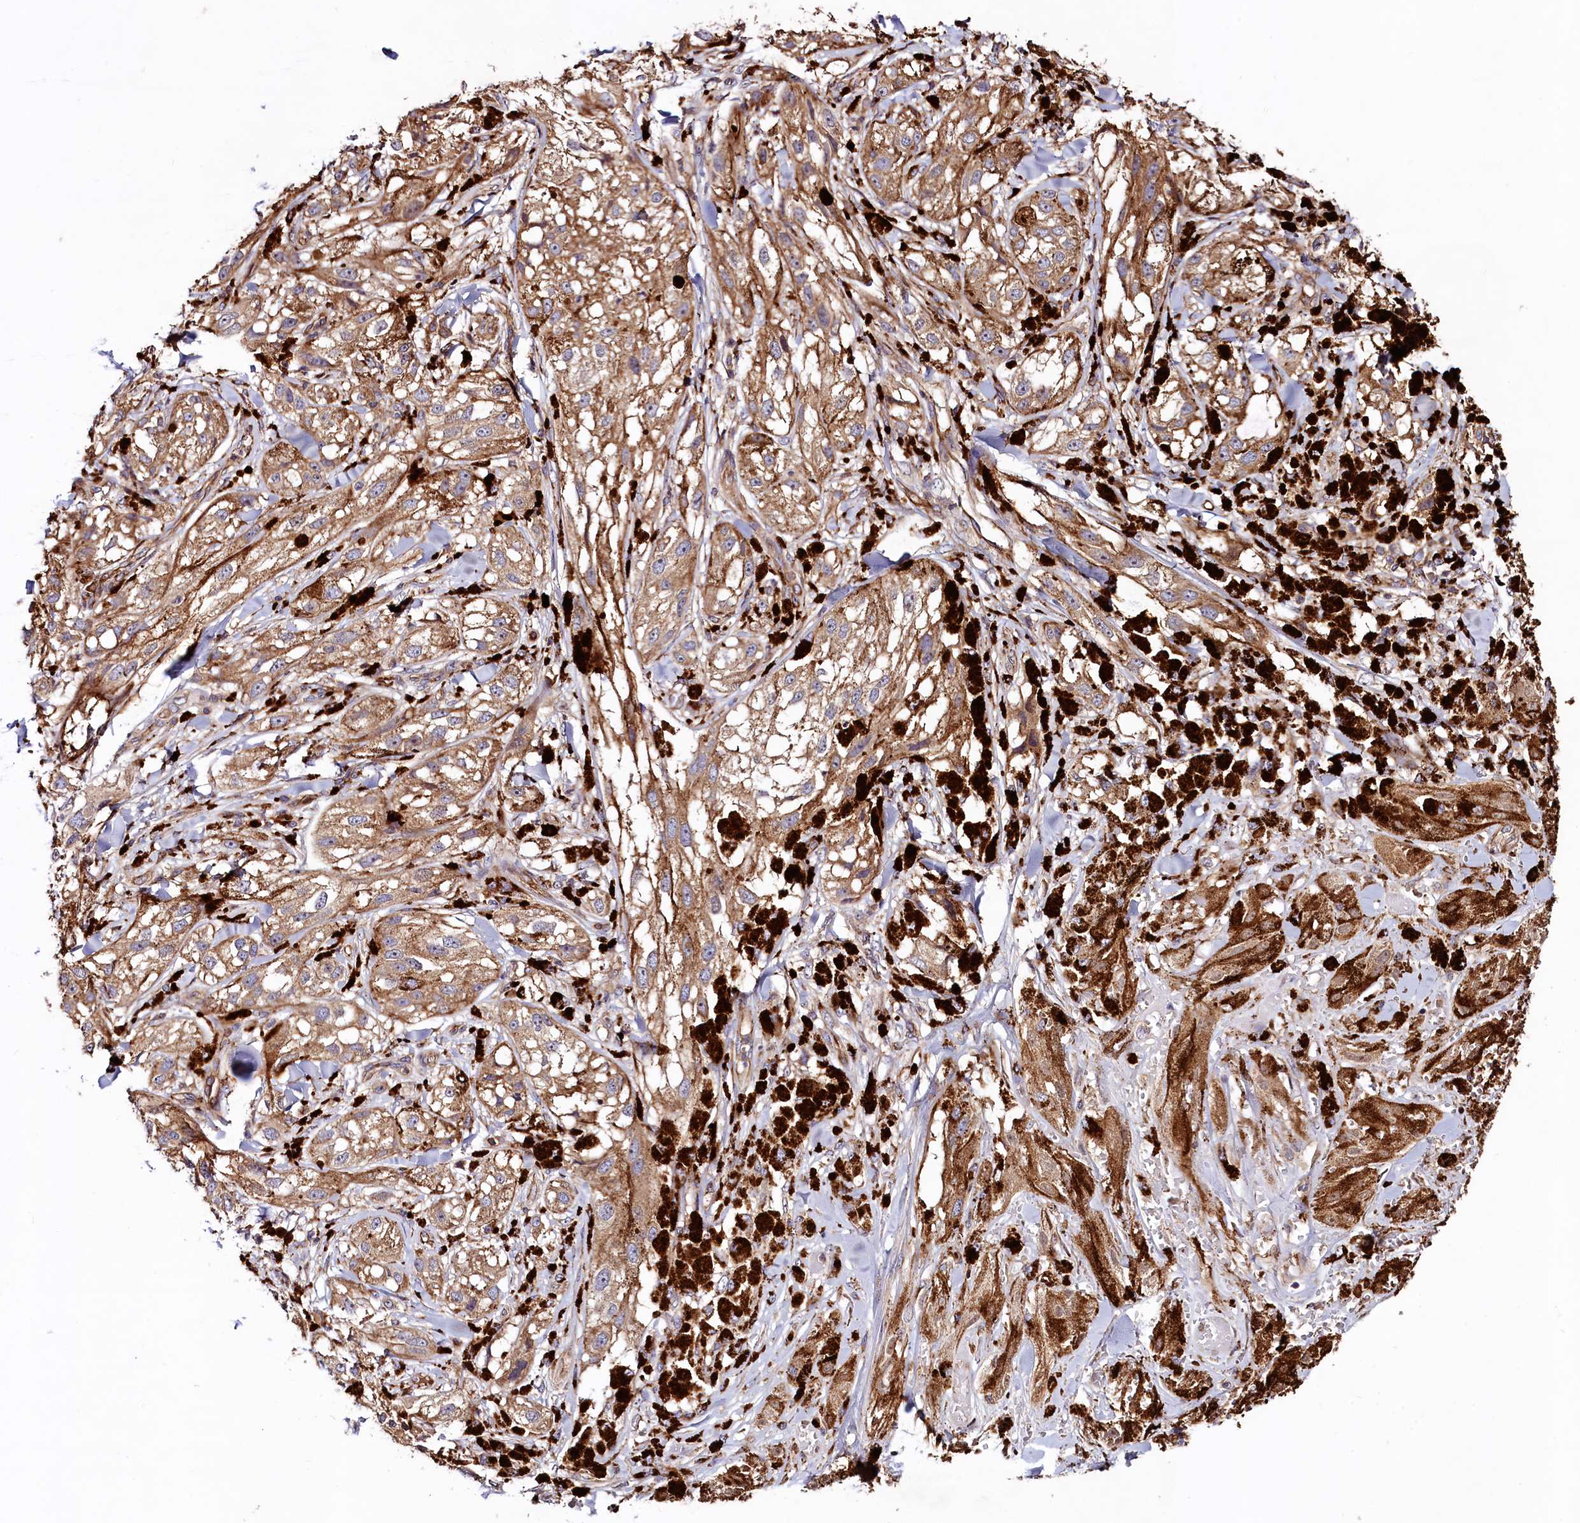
{"staining": {"intensity": "moderate", "quantity": ">75%", "location": "cytoplasmic/membranous"}, "tissue": "melanoma", "cell_type": "Tumor cells", "image_type": "cancer", "snomed": [{"axis": "morphology", "description": "Malignant melanoma, NOS"}, {"axis": "topography", "description": "Skin"}], "caption": "The histopathology image demonstrates staining of melanoma, revealing moderate cytoplasmic/membranous protein staining (brown color) within tumor cells.", "gene": "KLHDC4", "patient": {"sex": "male", "age": 88}}